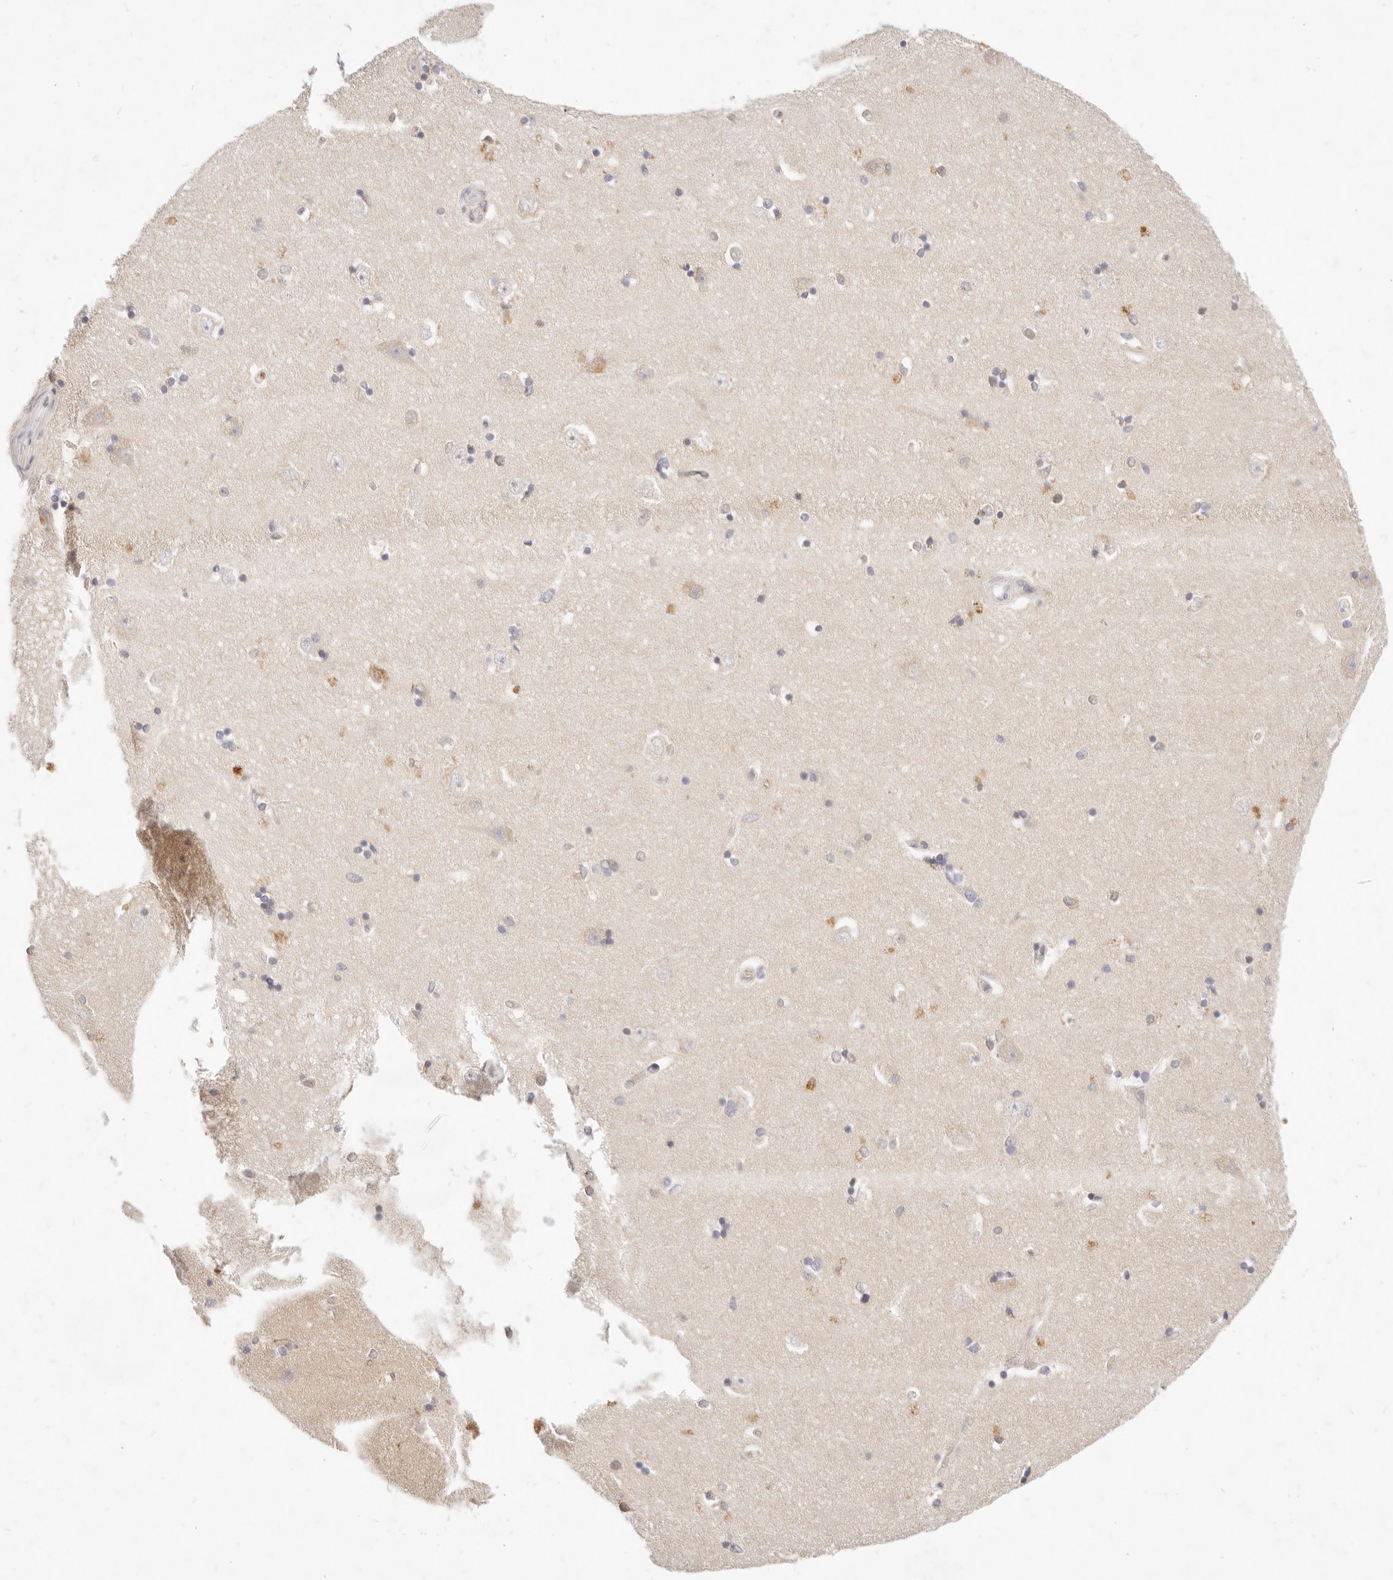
{"staining": {"intensity": "negative", "quantity": "none", "location": "none"}, "tissue": "hippocampus", "cell_type": "Glial cells", "image_type": "normal", "snomed": [{"axis": "morphology", "description": "Normal tissue, NOS"}, {"axis": "topography", "description": "Hippocampus"}], "caption": "This is an IHC image of normal hippocampus. There is no staining in glial cells.", "gene": "ASCL3", "patient": {"sex": "male", "age": 45}}